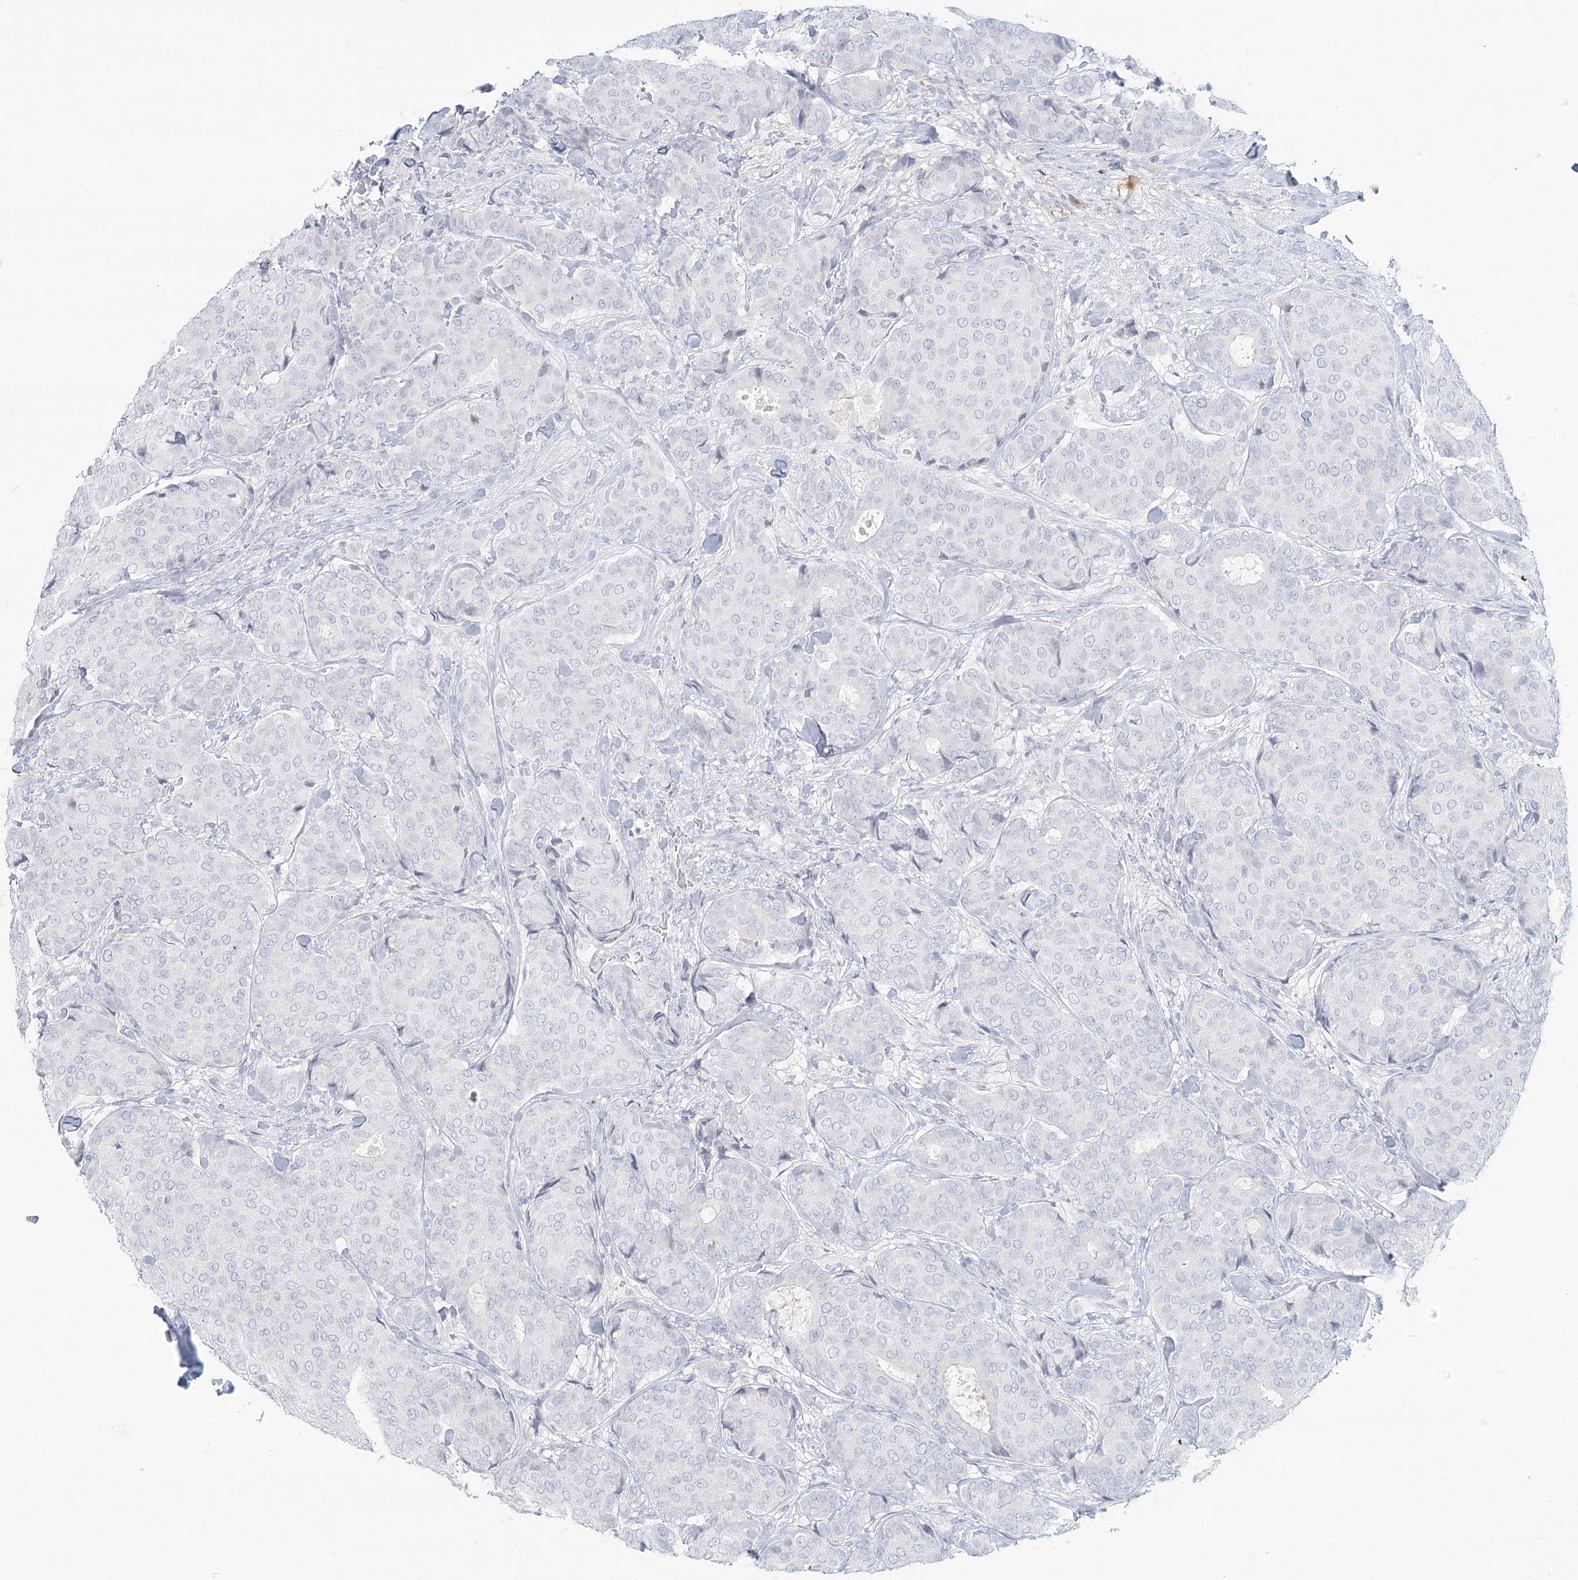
{"staining": {"intensity": "negative", "quantity": "none", "location": "none"}, "tissue": "breast cancer", "cell_type": "Tumor cells", "image_type": "cancer", "snomed": [{"axis": "morphology", "description": "Duct carcinoma"}, {"axis": "topography", "description": "Breast"}], "caption": "Immunohistochemistry image of human breast invasive ductal carcinoma stained for a protein (brown), which displays no expression in tumor cells.", "gene": "DMGDH", "patient": {"sex": "female", "age": 75}}